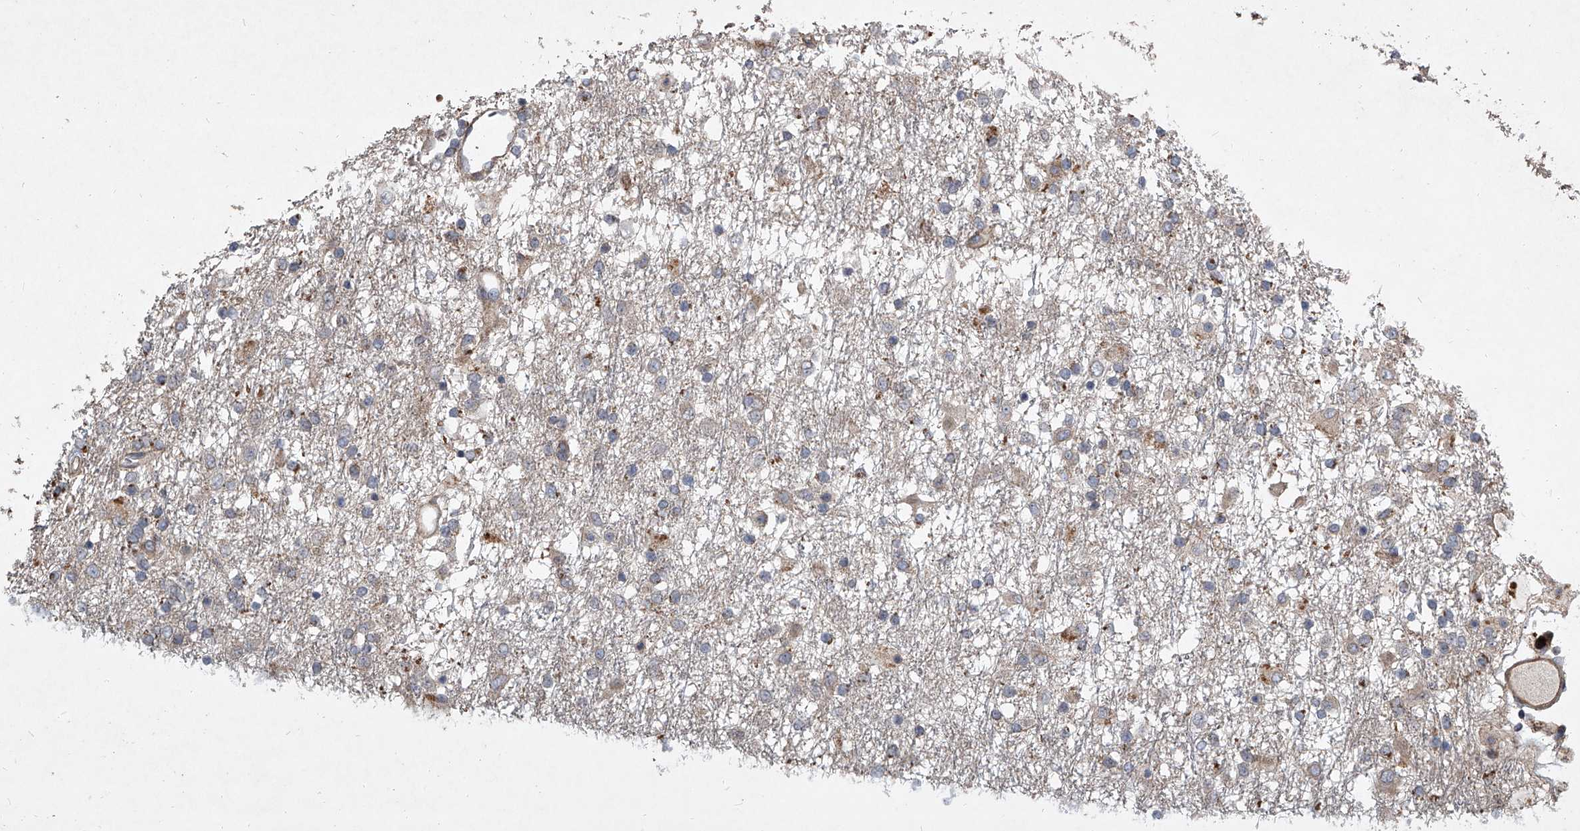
{"staining": {"intensity": "weak", "quantity": "<25%", "location": "cytoplasmic/membranous"}, "tissue": "glioma", "cell_type": "Tumor cells", "image_type": "cancer", "snomed": [{"axis": "morphology", "description": "Glioma, malignant, Low grade"}, {"axis": "topography", "description": "Brain"}], "caption": "An image of human glioma is negative for staining in tumor cells. The staining was performed using DAB (3,3'-diaminobenzidine) to visualize the protein expression in brown, while the nuclei were stained in blue with hematoxylin (Magnification: 20x).", "gene": "EVA1C", "patient": {"sex": "male", "age": 65}}